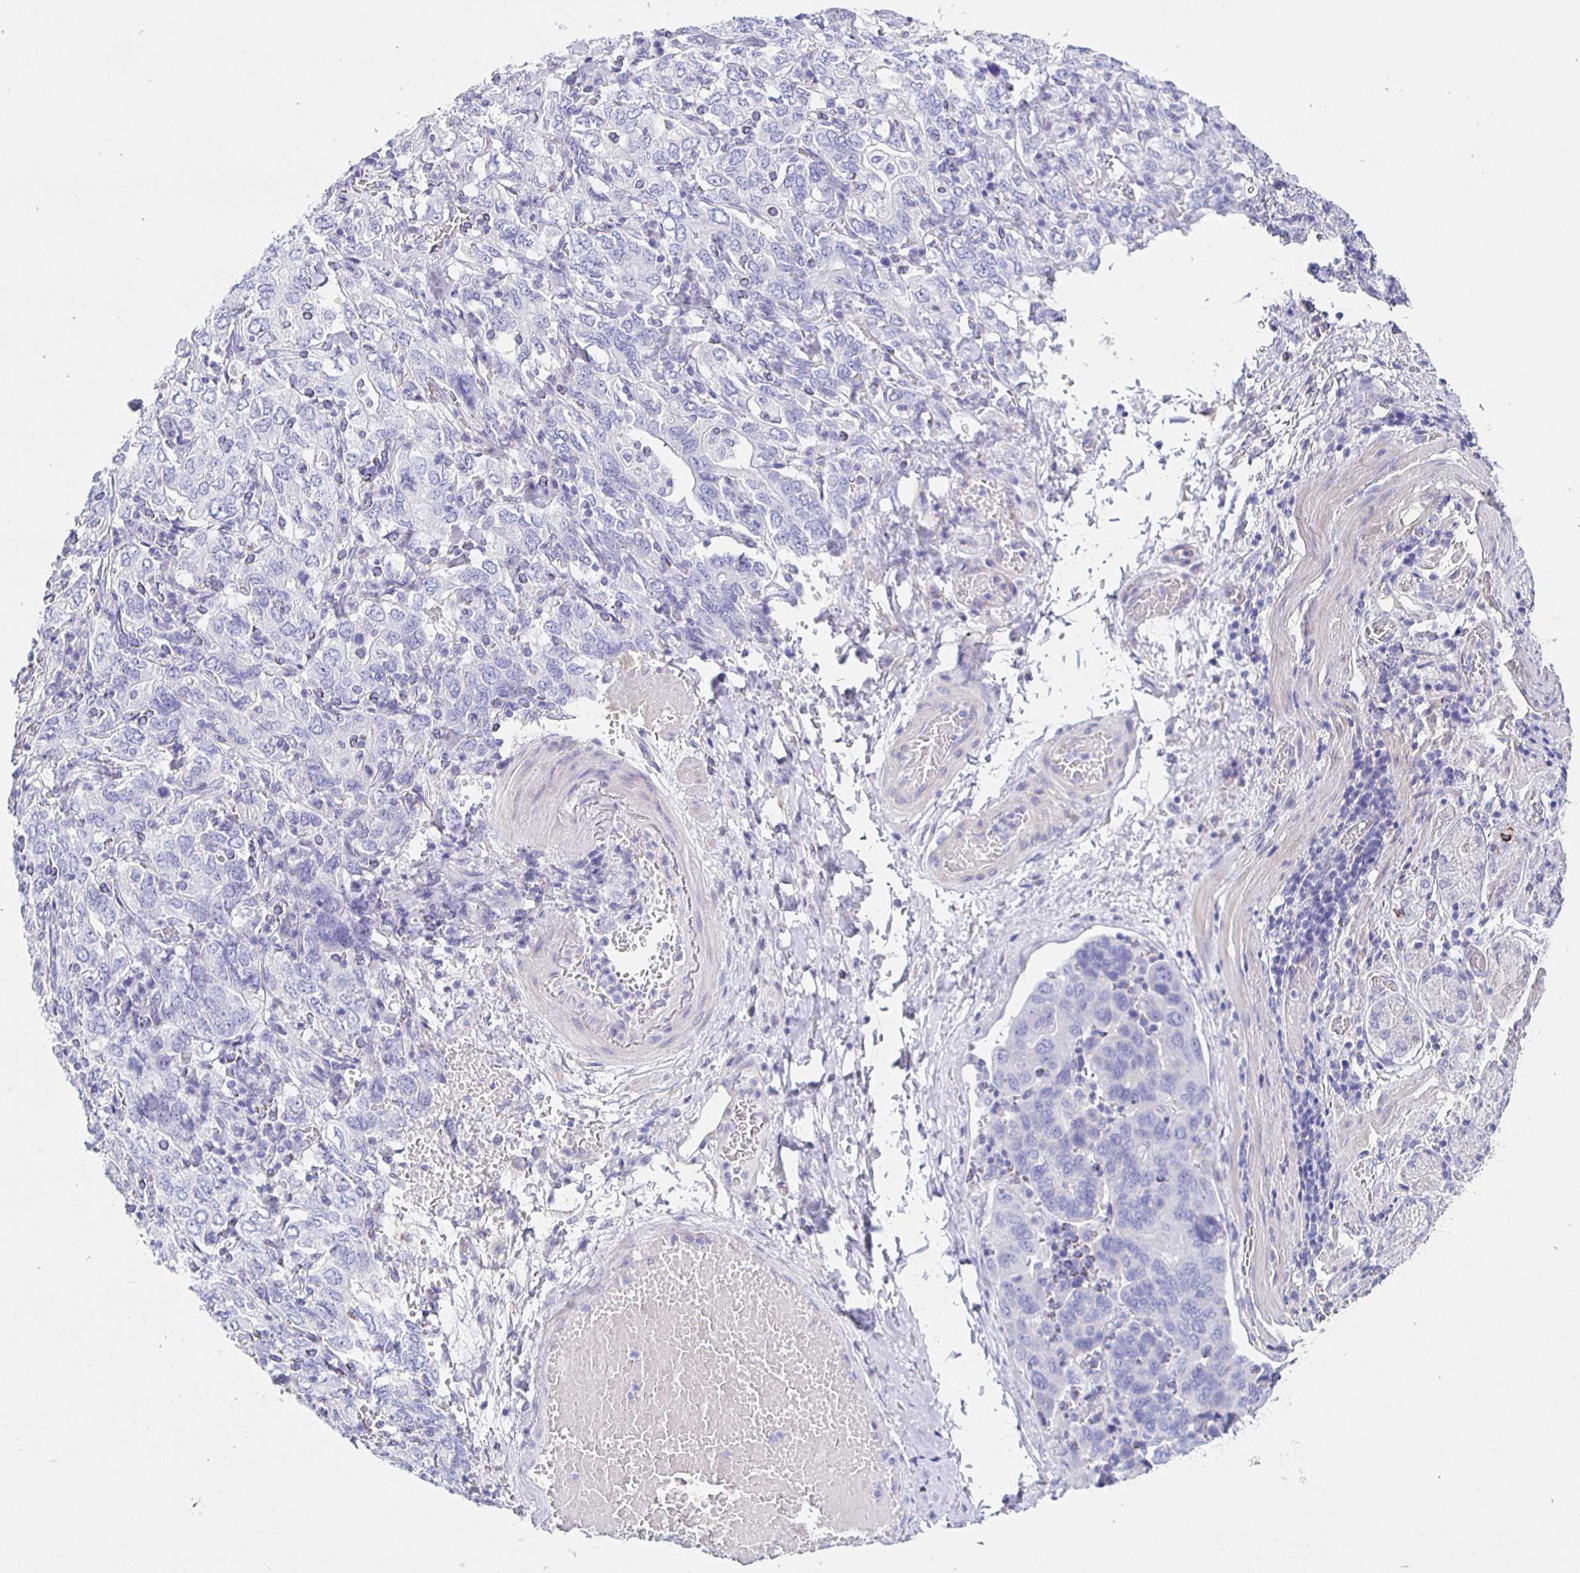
{"staining": {"intensity": "negative", "quantity": "none", "location": "none"}, "tissue": "stomach cancer", "cell_type": "Tumor cells", "image_type": "cancer", "snomed": [{"axis": "morphology", "description": "Adenocarcinoma, NOS"}, {"axis": "topography", "description": "Stomach, upper"}, {"axis": "topography", "description": "Stomach"}], "caption": "Tumor cells are negative for brown protein staining in adenocarcinoma (stomach). The staining was performed using DAB (3,3'-diaminobenzidine) to visualize the protein expression in brown, while the nuclei were stained in blue with hematoxylin (Magnification: 20x).", "gene": "HSPA4L", "patient": {"sex": "male", "age": 62}}